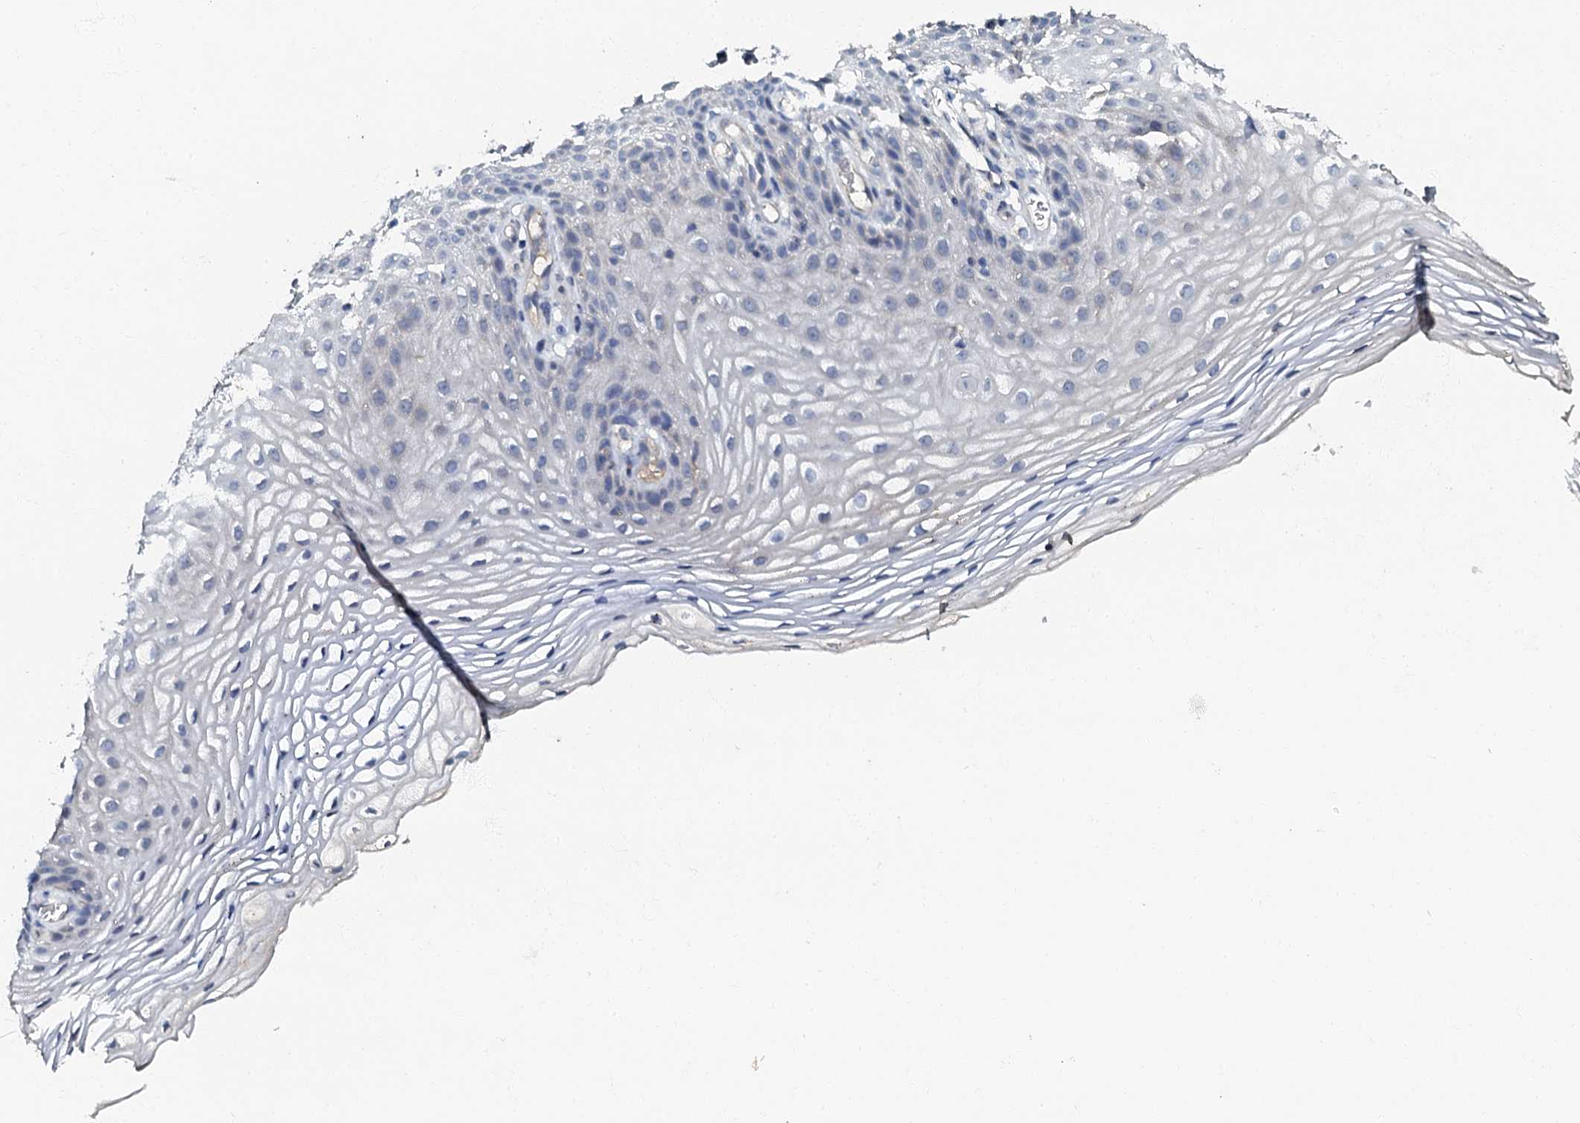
{"staining": {"intensity": "negative", "quantity": "none", "location": "none"}, "tissue": "vagina", "cell_type": "Squamous epithelial cells", "image_type": "normal", "snomed": [{"axis": "morphology", "description": "Normal tissue, NOS"}, {"axis": "topography", "description": "Vagina"}], "caption": "This is an IHC histopathology image of benign vagina. There is no staining in squamous epithelial cells.", "gene": "OLAH", "patient": {"sex": "female", "age": 60}}